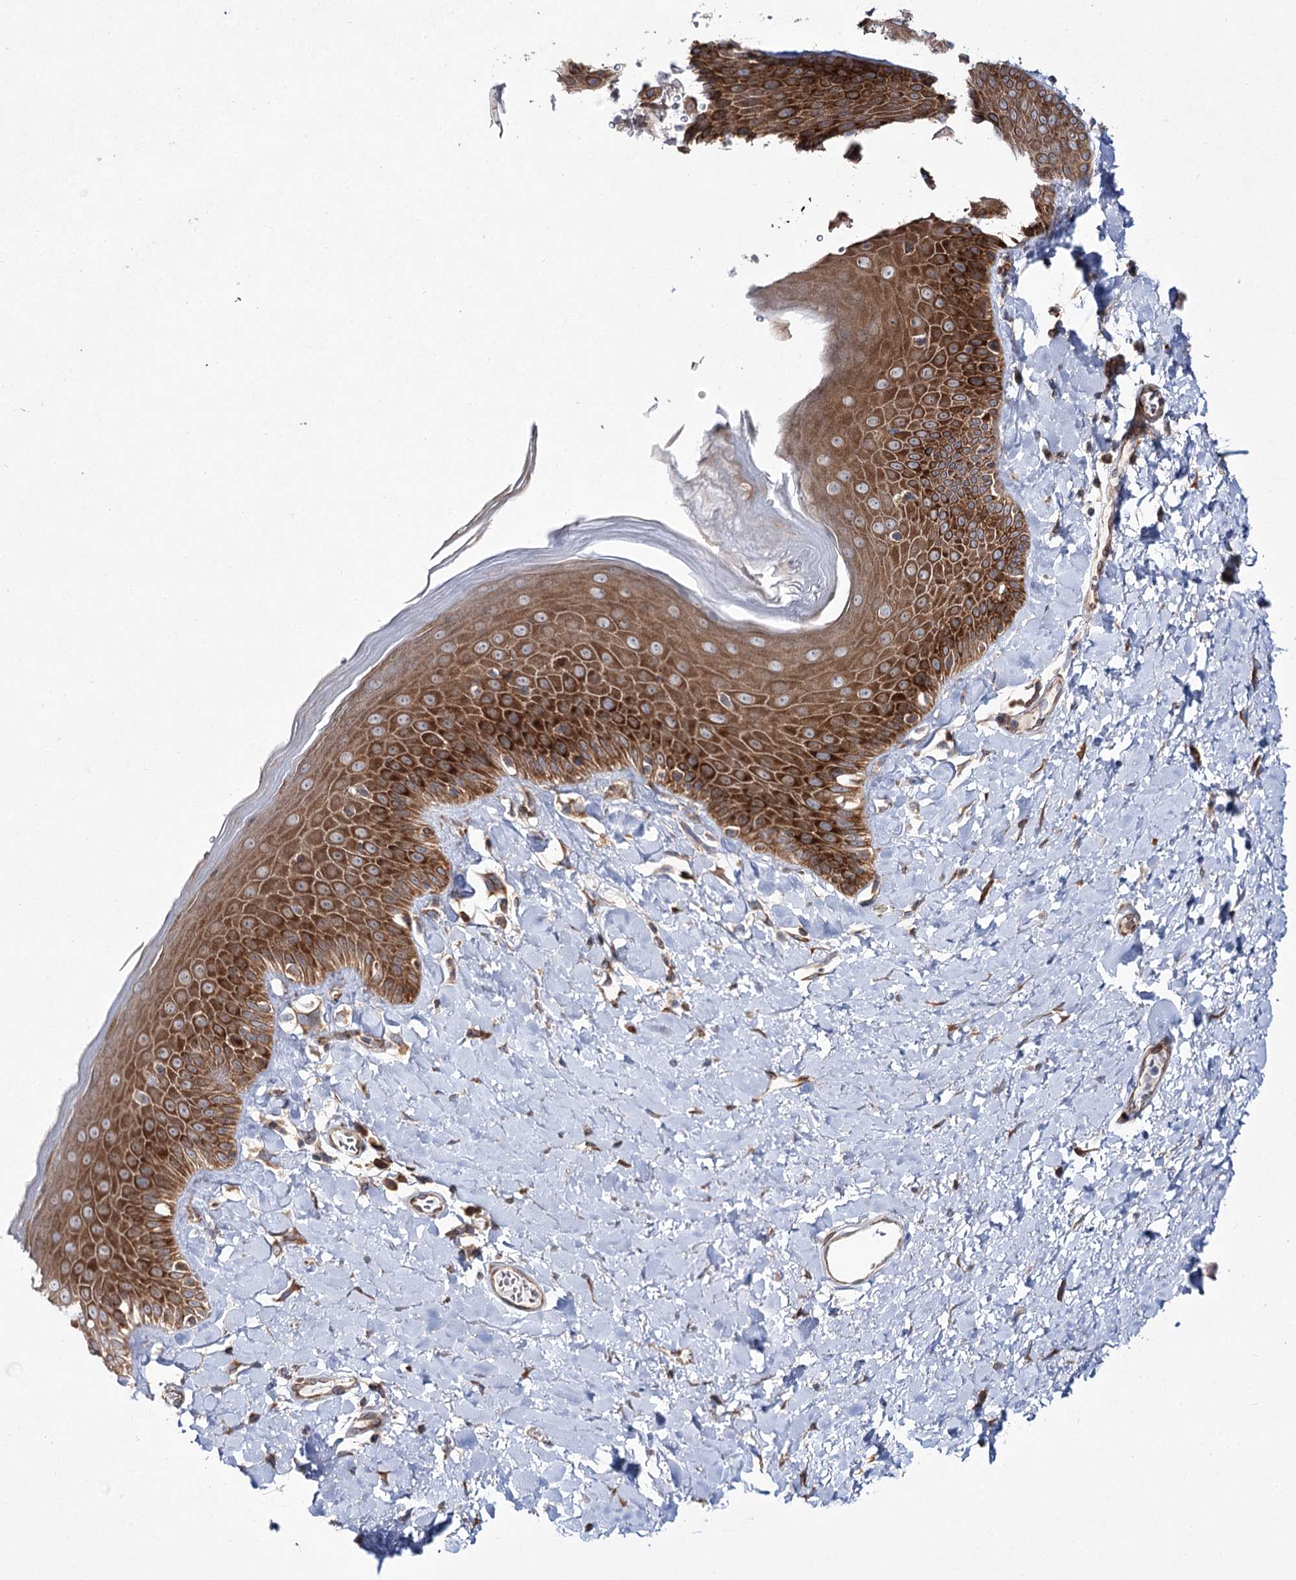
{"staining": {"intensity": "strong", "quantity": ">75%", "location": "cytoplasmic/membranous"}, "tissue": "skin", "cell_type": "Epidermal cells", "image_type": "normal", "snomed": [{"axis": "morphology", "description": "Normal tissue, NOS"}, {"axis": "topography", "description": "Anal"}], "caption": "Skin stained with a brown dye shows strong cytoplasmic/membranous positive positivity in about >75% of epidermal cells.", "gene": "VWA2", "patient": {"sex": "male", "age": 69}}